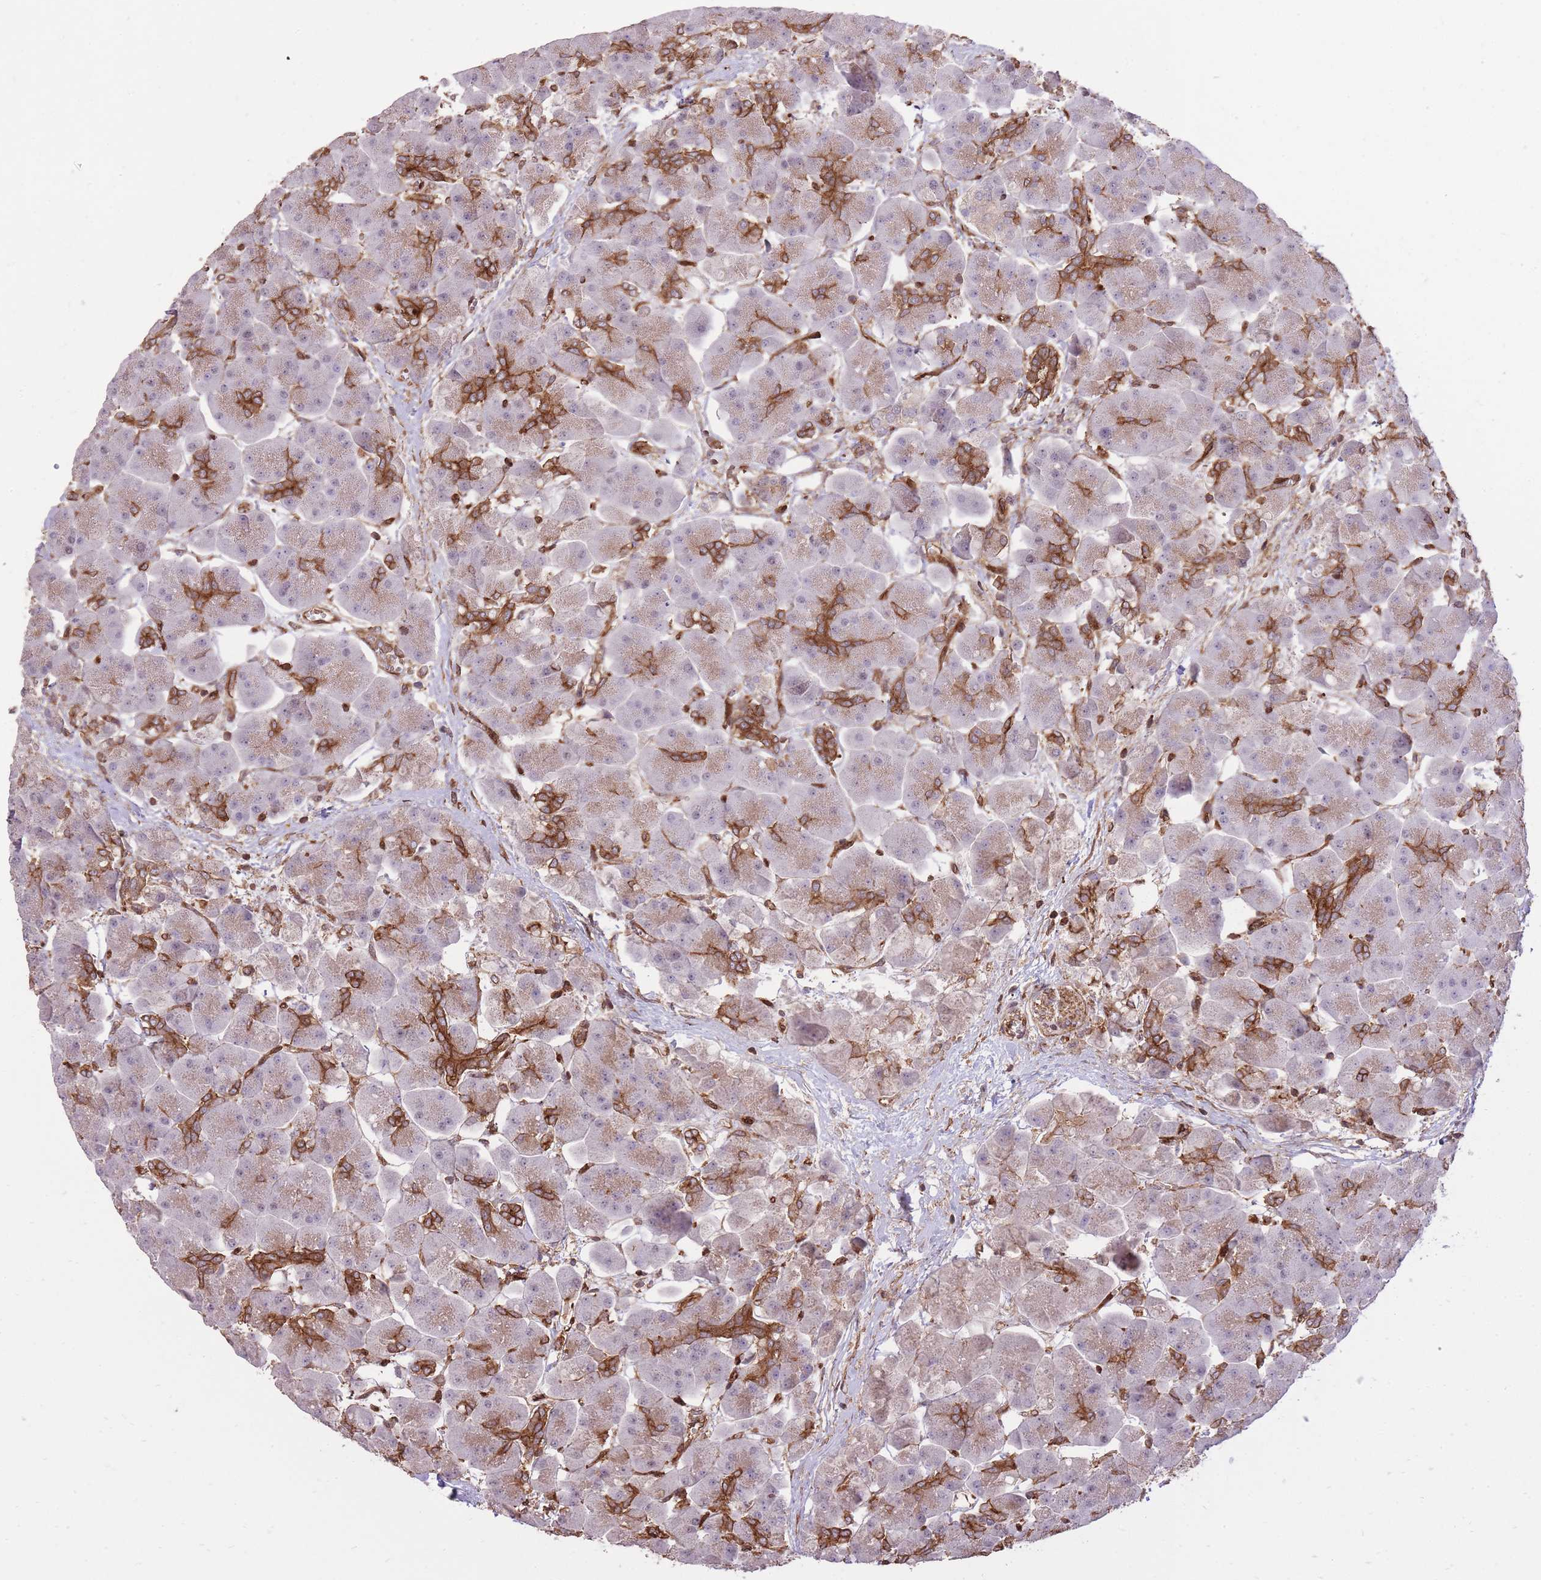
{"staining": {"intensity": "strong", "quantity": "25%-75%", "location": "cytoplasmic/membranous"}, "tissue": "pancreas", "cell_type": "Exocrine glandular cells", "image_type": "normal", "snomed": [{"axis": "morphology", "description": "Normal tissue, NOS"}, {"axis": "topography", "description": "Pancreas"}], "caption": "Pancreas stained with immunohistochemistry (IHC) demonstrates strong cytoplasmic/membranous positivity in about 25%-75% of exocrine glandular cells. The protein of interest is stained brown, and the nuclei are stained in blue (DAB (3,3'-diaminobenzidine) IHC with brightfield microscopy, high magnification).", "gene": "PLD1", "patient": {"sex": "male", "age": 66}}